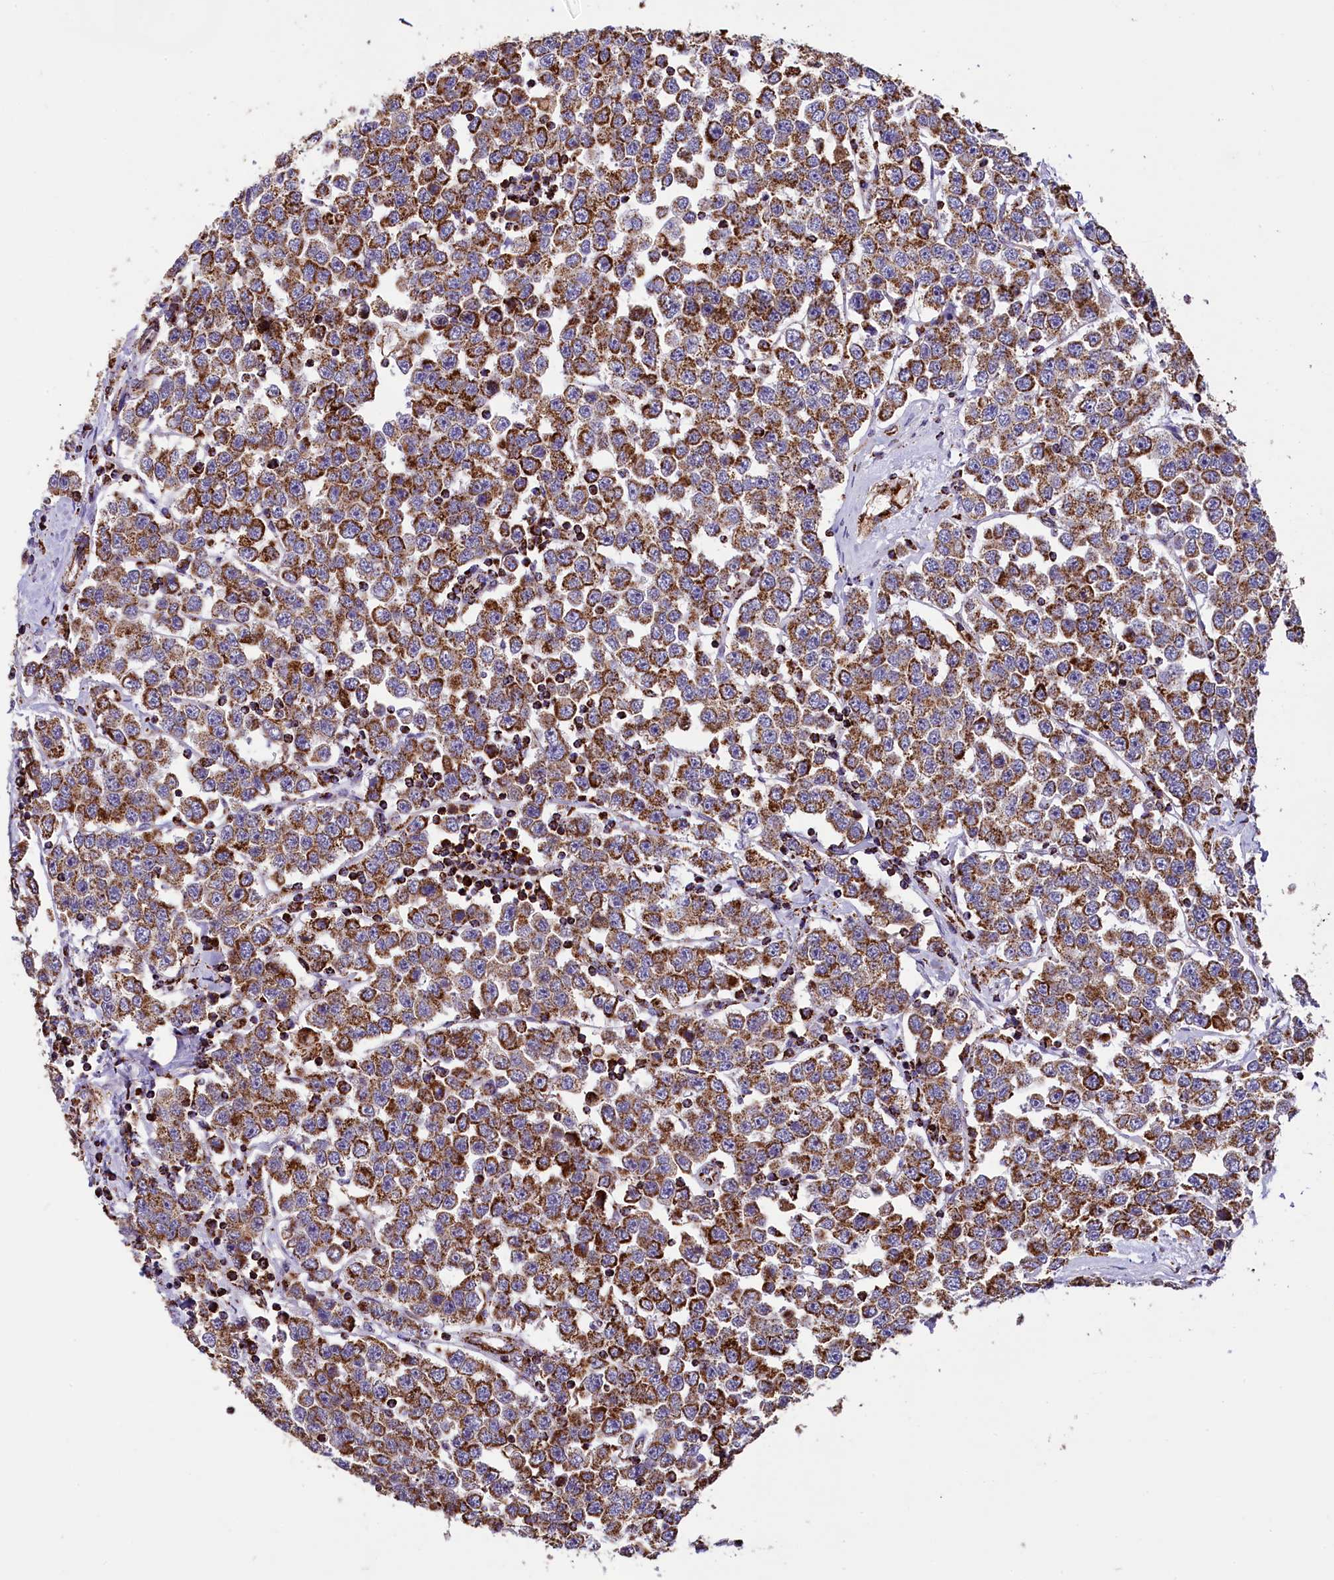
{"staining": {"intensity": "moderate", "quantity": ">75%", "location": "cytoplasmic/membranous"}, "tissue": "testis cancer", "cell_type": "Tumor cells", "image_type": "cancer", "snomed": [{"axis": "morphology", "description": "Seminoma, NOS"}, {"axis": "topography", "description": "Testis"}], "caption": "The immunohistochemical stain highlights moderate cytoplasmic/membranous positivity in tumor cells of testis cancer (seminoma) tissue.", "gene": "KLC2", "patient": {"sex": "male", "age": 28}}